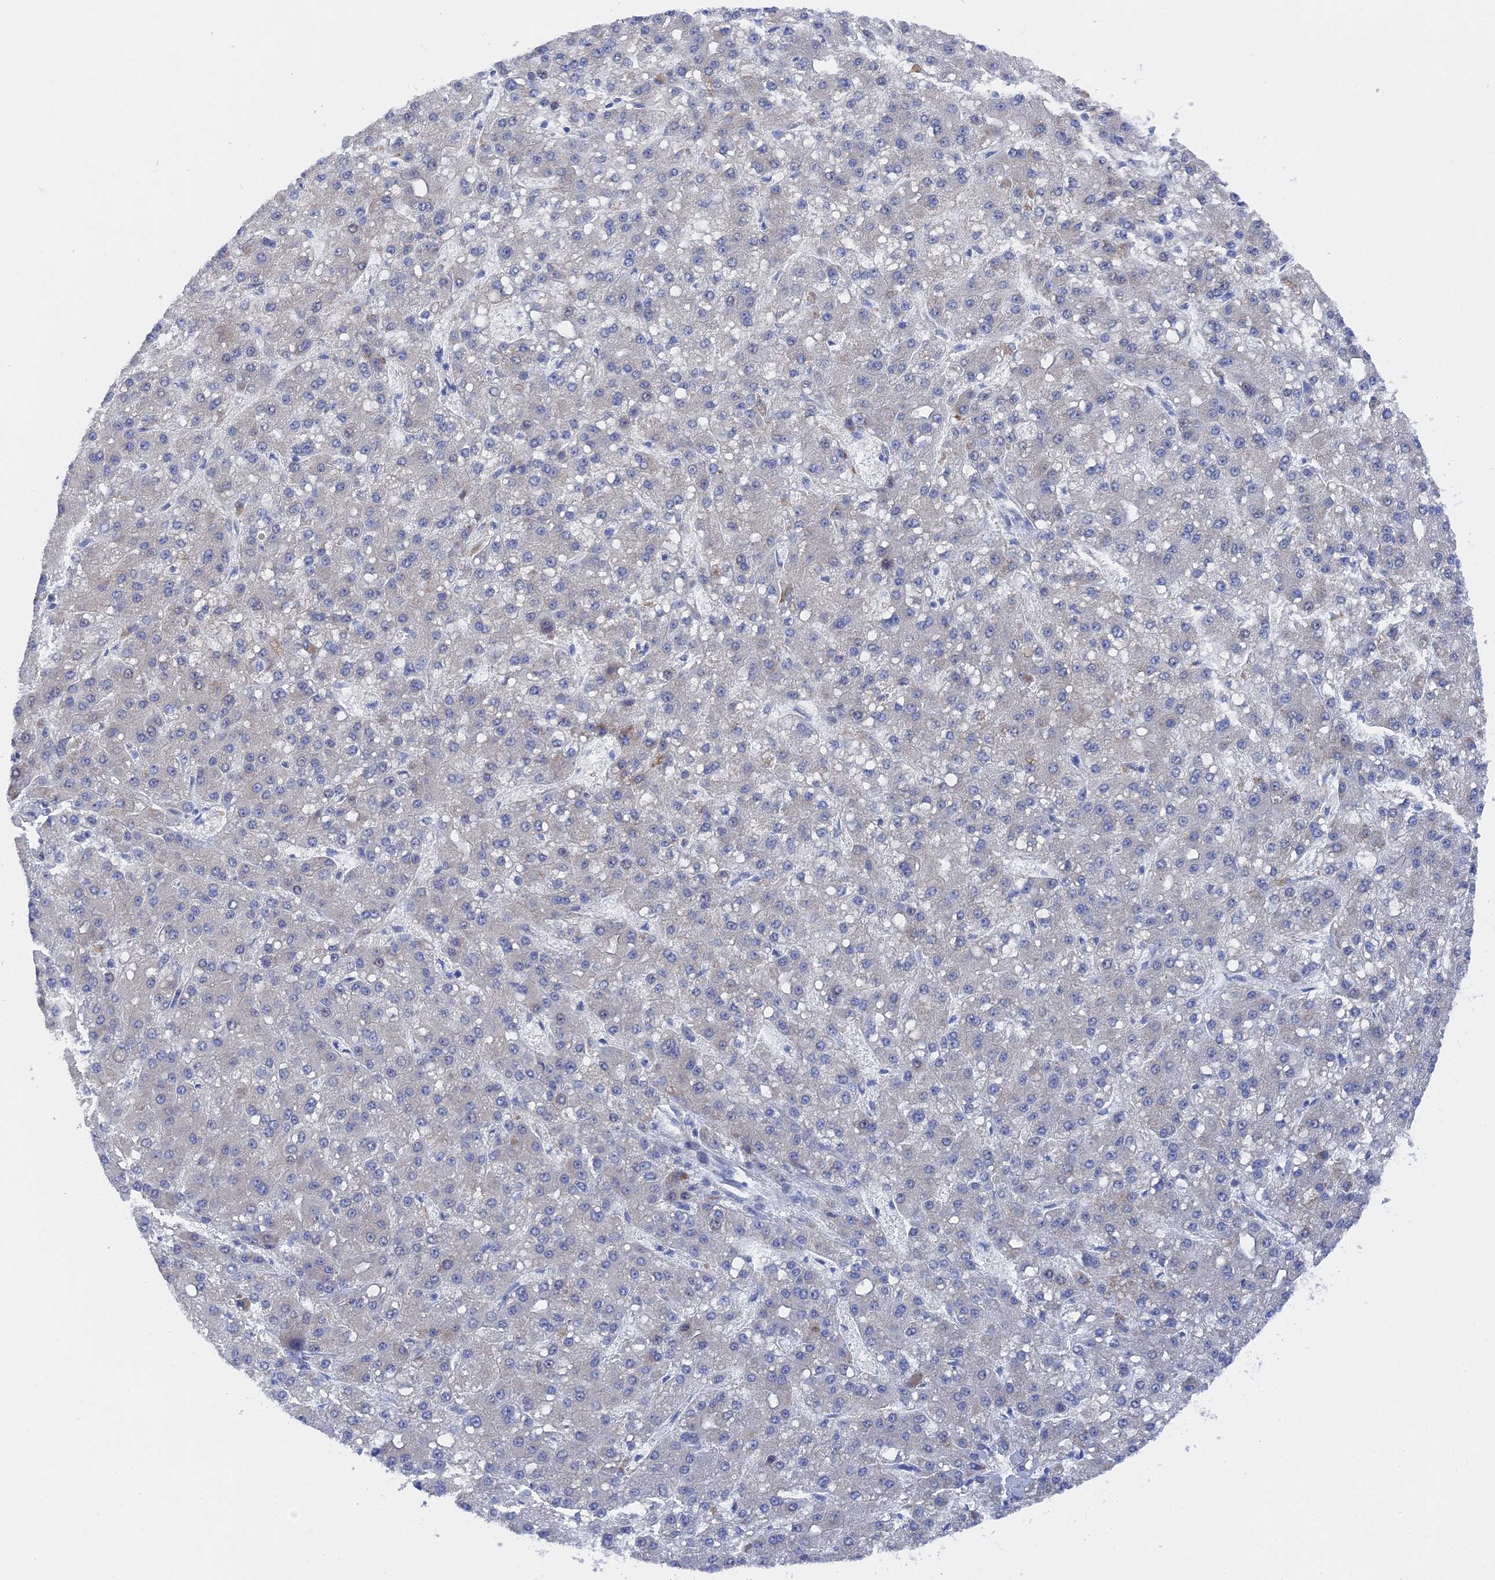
{"staining": {"intensity": "negative", "quantity": "none", "location": "none"}, "tissue": "liver cancer", "cell_type": "Tumor cells", "image_type": "cancer", "snomed": [{"axis": "morphology", "description": "Carcinoma, Hepatocellular, NOS"}, {"axis": "topography", "description": "Liver"}], "caption": "Immunohistochemical staining of liver hepatocellular carcinoma demonstrates no significant expression in tumor cells.", "gene": "TMEM161A", "patient": {"sex": "male", "age": 67}}